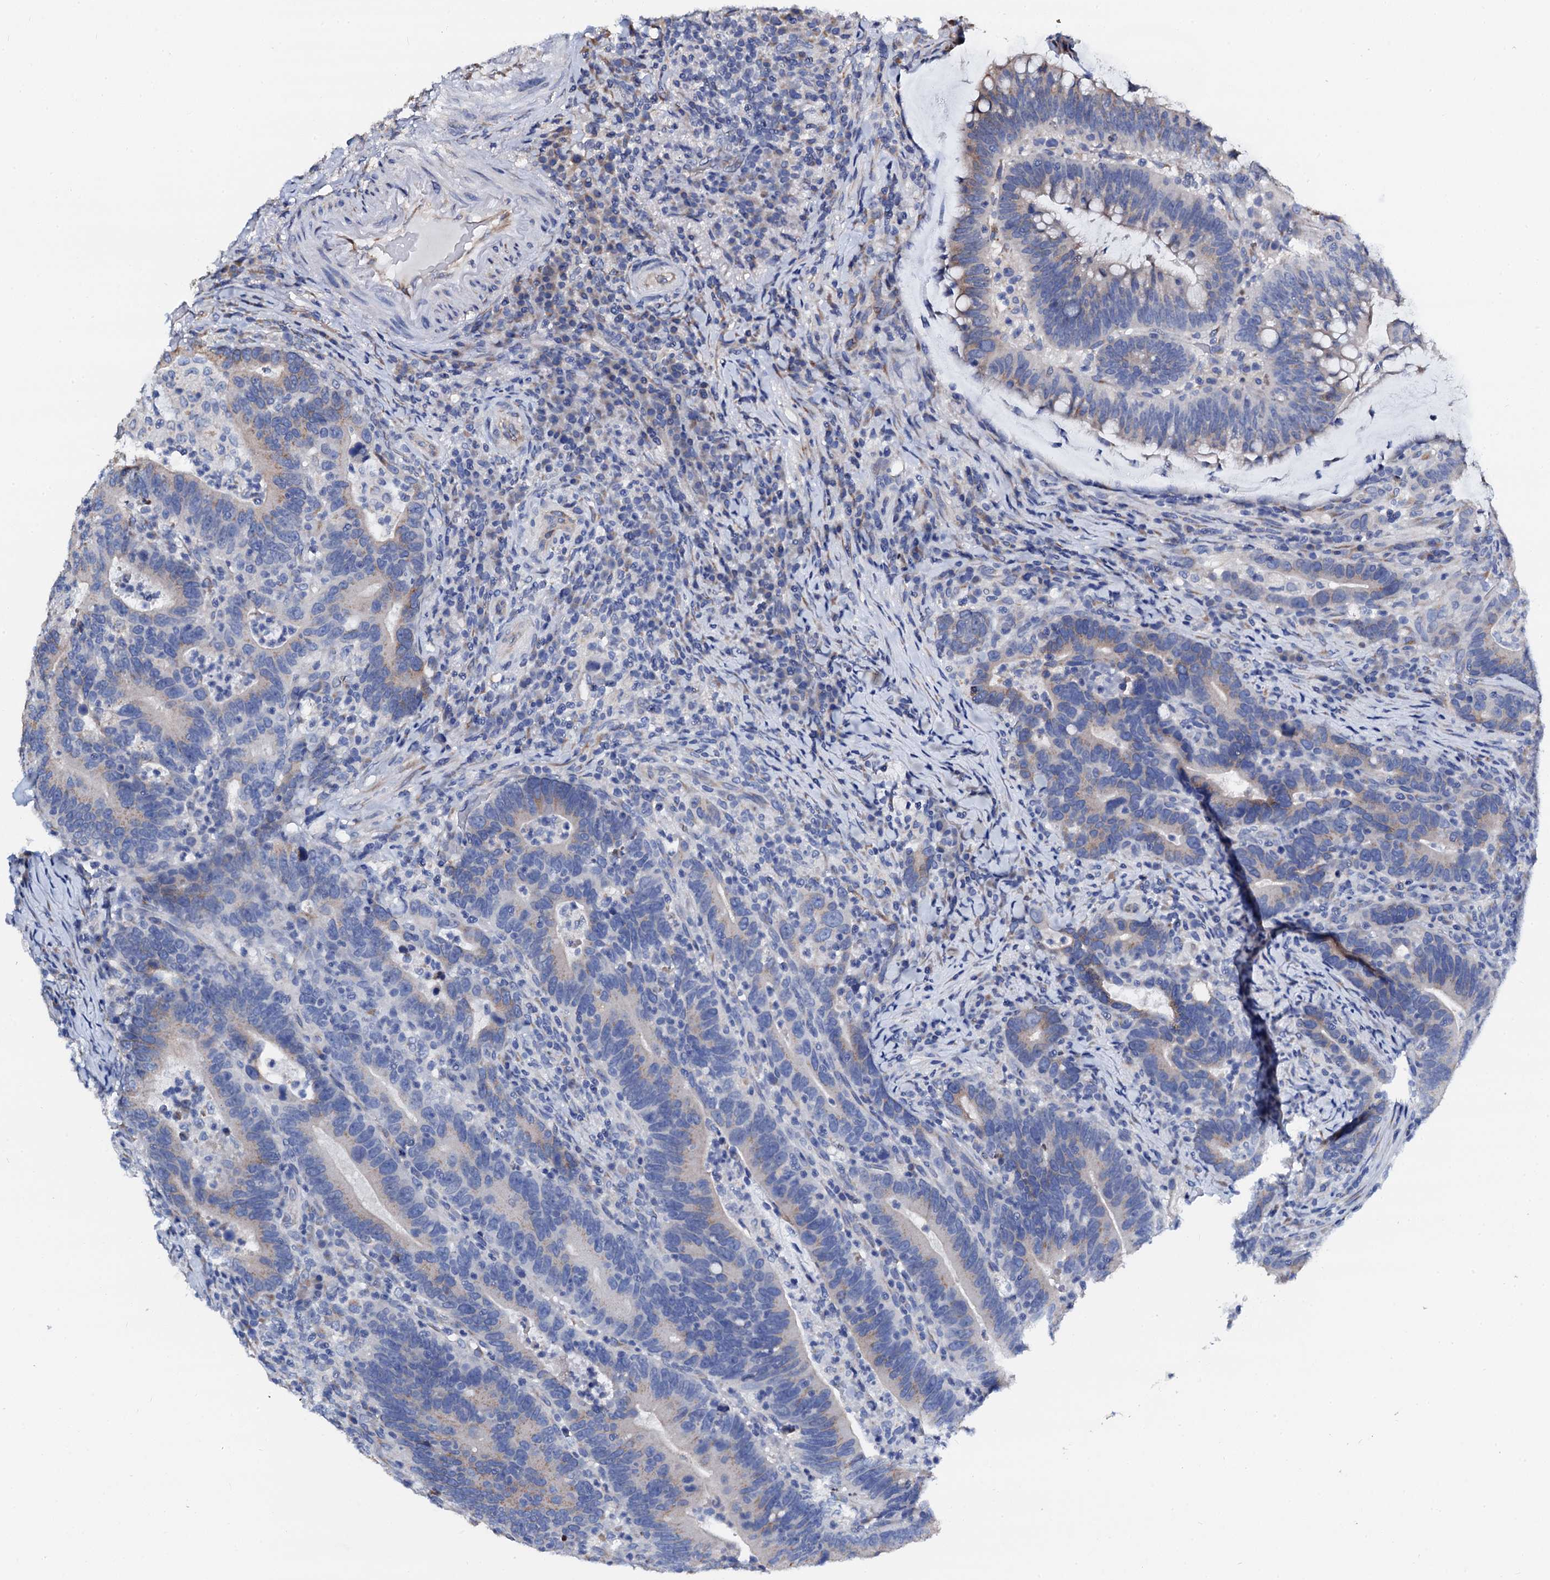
{"staining": {"intensity": "weak", "quantity": "<25%", "location": "cytoplasmic/membranous"}, "tissue": "colorectal cancer", "cell_type": "Tumor cells", "image_type": "cancer", "snomed": [{"axis": "morphology", "description": "Adenocarcinoma, NOS"}, {"axis": "topography", "description": "Colon"}], "caption": "This is an immunohistochemistry photomicrograph of colorectal cancer. There is no staining in tumor cells.", "gene": "AKAP3", "patient": {"sex": "female", "age": 66}}